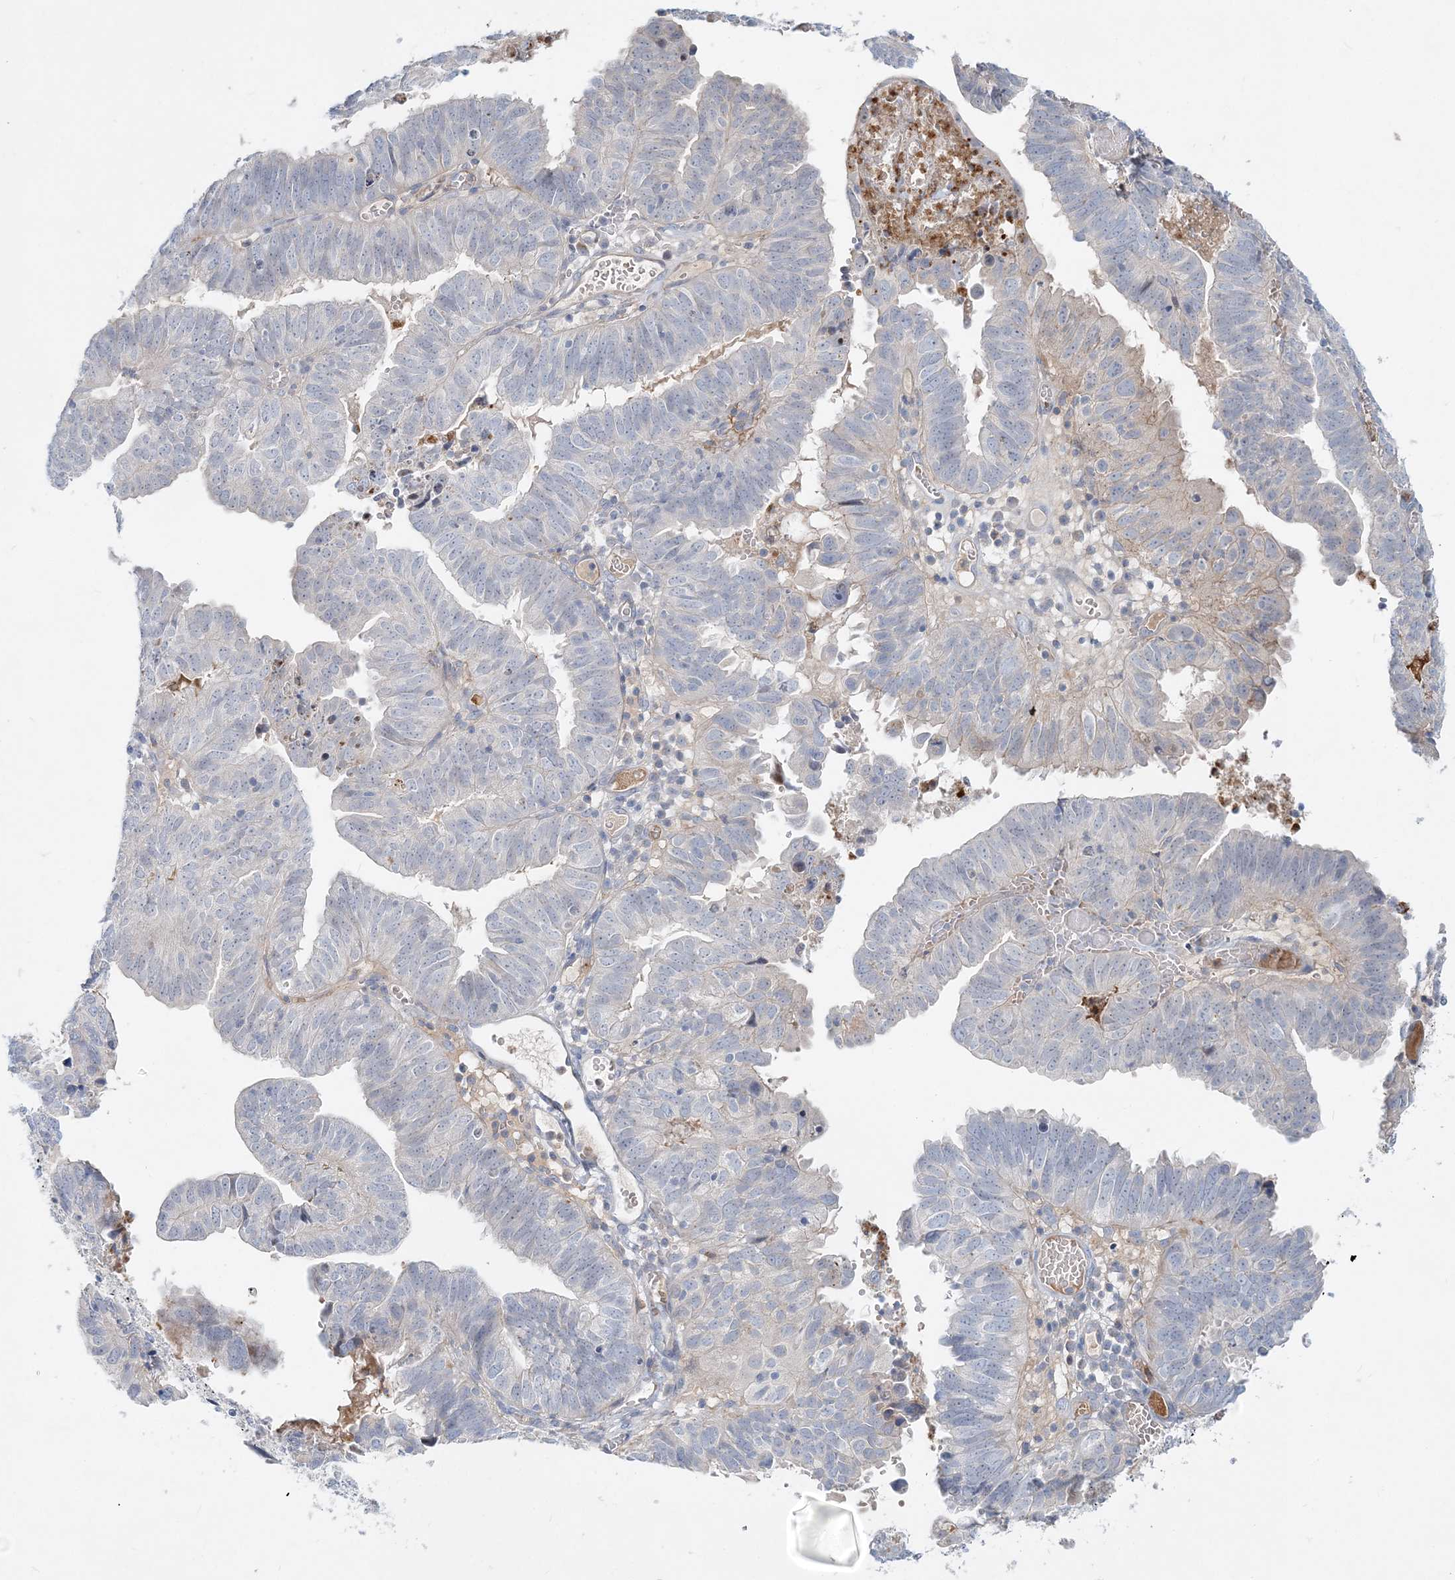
{"staining": {"intensity": "negative", "quantity": "none", "location": "none"}, "tissue": "endometrial cancer", "cell_type": "Tumor cells", "image_type": "cancer", "snomed": [{"axis": "morphology", "description": "Adenocarcinoma, NOS"}, {"axis": "topography", "description": "Uterus"}], "caption": "A photomicrograph of endometrial adenocarcinoma stained for a protein exhibits no brown staining in tumor cells.", "gene": "DNAH5", "patient": {"sex": "female", "age": 77}}